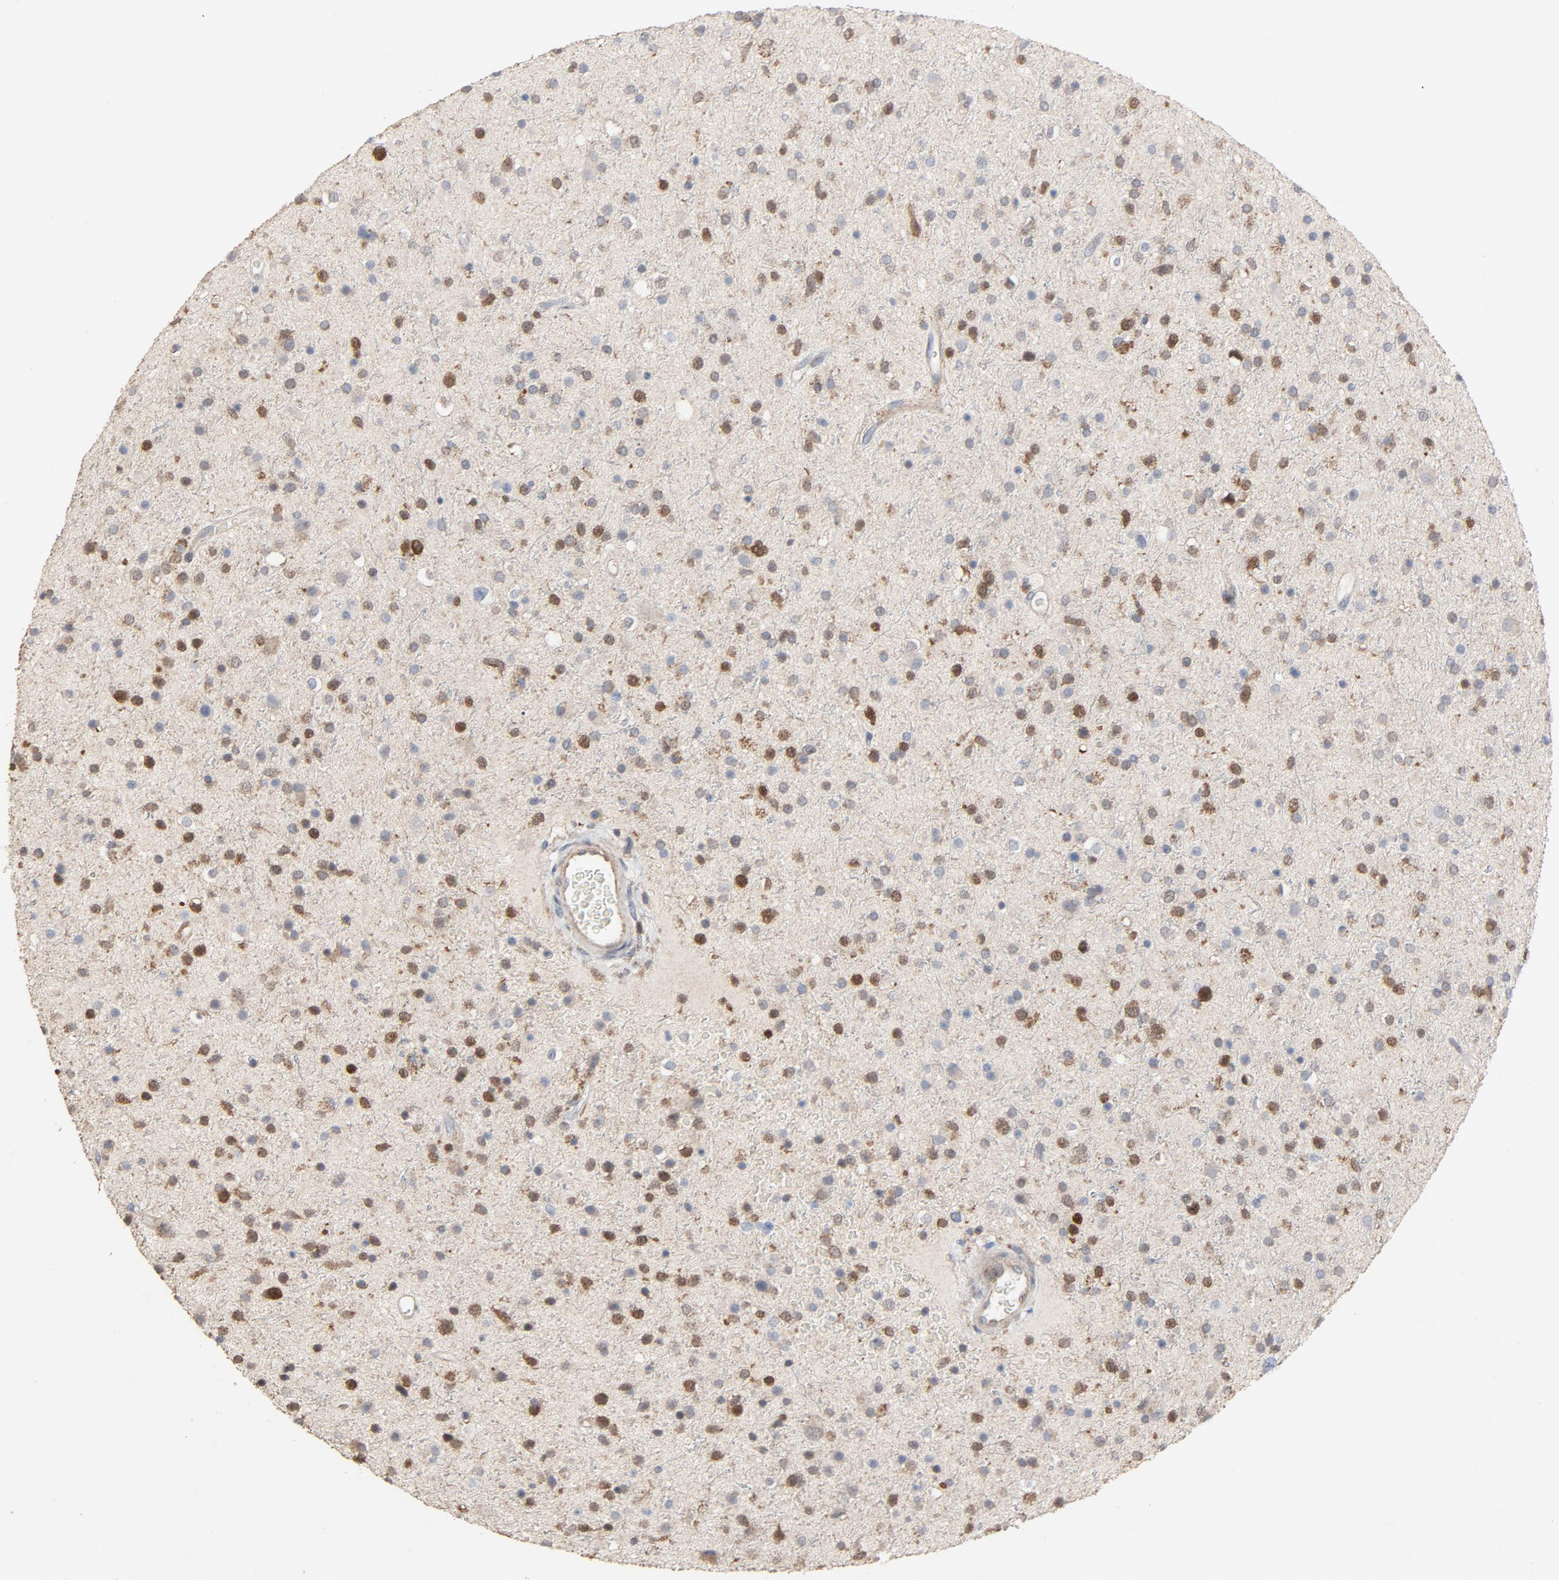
{"staining": {"intensity": "moderate", "quantity": "<25%", "location": "cytoplasmic/membranous,nuclear"}, "tissue": "glioma", "cell_type": "Tumor cells", "image_type": "cancer", "snomed": [{"axis": "morphology", "description": "Glioma, malignant, High grade"}, {"axis": "topography", "description": "Brain"}], "caption": "The photomicrograph shows staining of glioma, revealing moderate cytoplasmic/membranous and nuclear protein positivity (brown color) within tumor cells. Immunohistochemistry (ihc) stains the protein of interest in brown and the nuclei are stained blue.", "gene": "CDK6", "patient": {"sex": "male", "age": 33}}